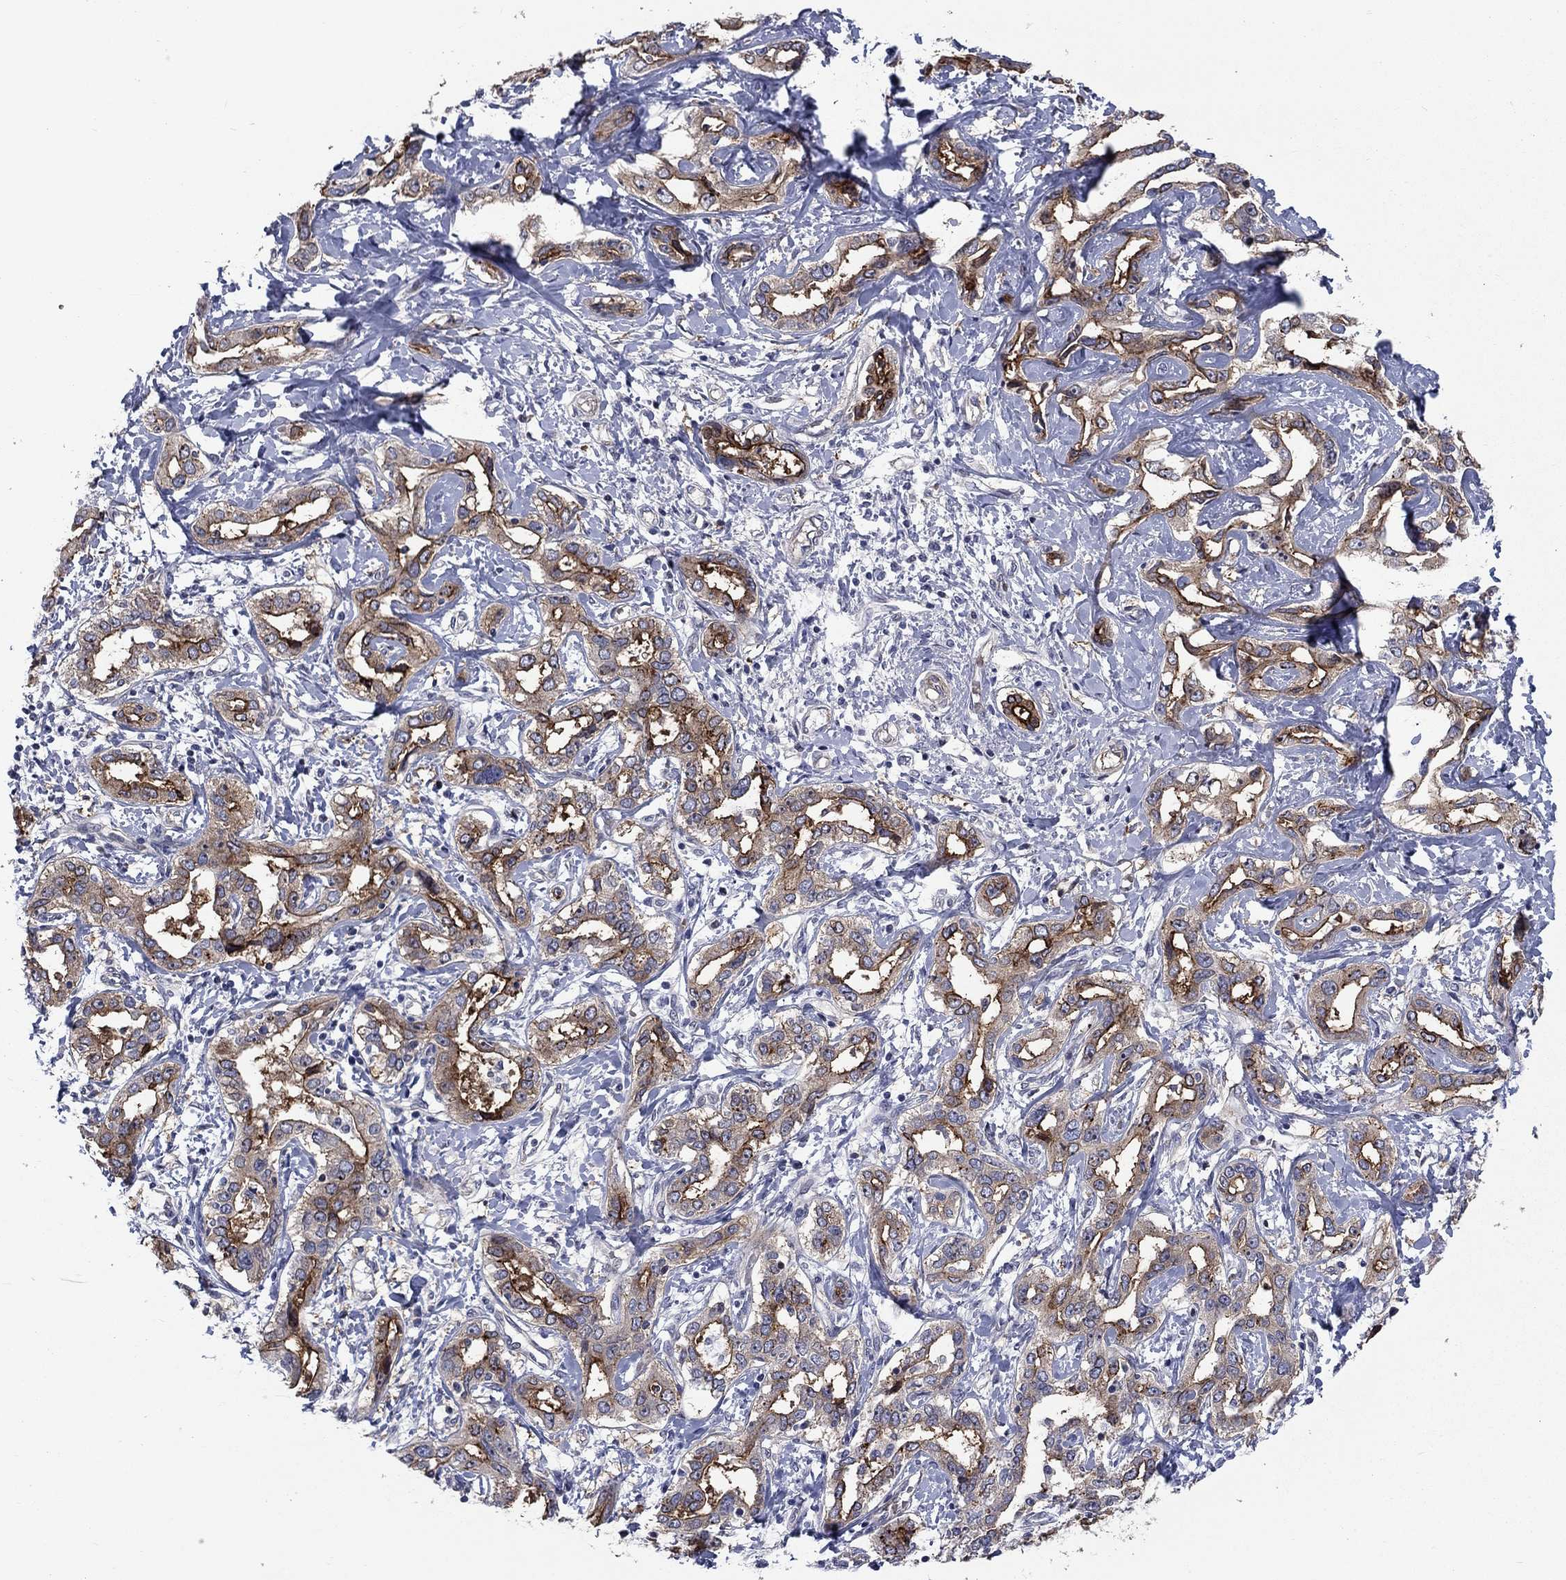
{"staining": {"intensity": "strong", "quantity": "<25%", "location": "cytoplasmic/membranous"}, "tissue": "liver cancer", "cell_type": "Tumor cells", "image_type": "cancer", "snomed": [{"axis": "morphology", "description": "Cholangiocarcinoma"}, {"axis": "topography", "description": "Liver"}], "caption": "Cholangiocarcinoma (liver) stained with a brown dye reveals strong cytoplasmic/membranous positive staining in about <25% of tumor cells.", "gene": "SLC1A1", "patient": {"sex": "male", "age": 59}}